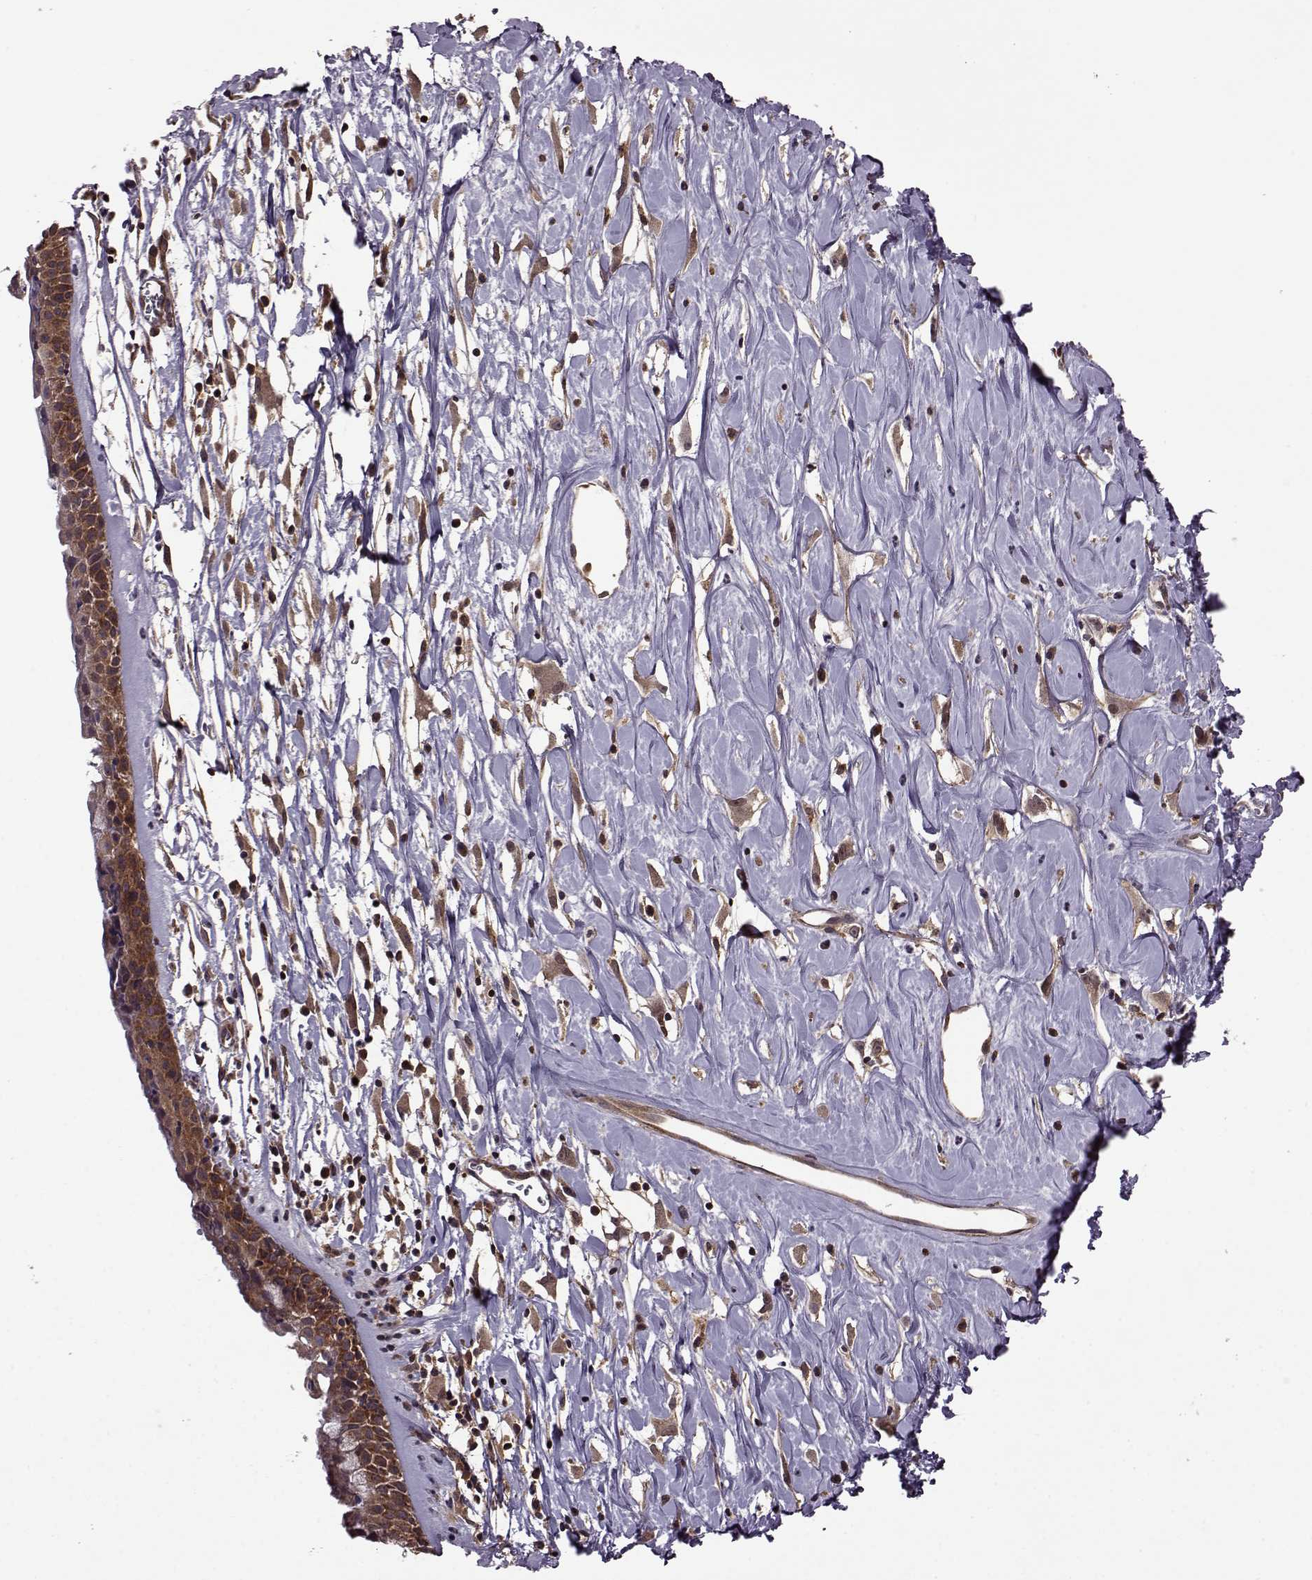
{"staining": {"intensity": "strong", "quantity": ">75%", "location": "cytoplasmic/membranous"}, "tissue": "nasopharynx", "cell_type": "Respiratory epithelial cells", "image_type": "normal", "snomed": [{"axis": "morphology", "description": "Normal tissue, NOS"}, {"axis": "topography", "description": "Nasopharynx"}], "caption": "An image of human nasopharynx stained for a protein demonstrates strong cytoplasmic/membranous brown staining in respiratory epithelial cells. (Stains: DAB (3,3'-diaminobenzidine) in brown, nuclei in blue, Microscopy: brightfield microscopy at high magnification).", "gene": "URI1", "patient": {"sex": "female", "age": 85}}